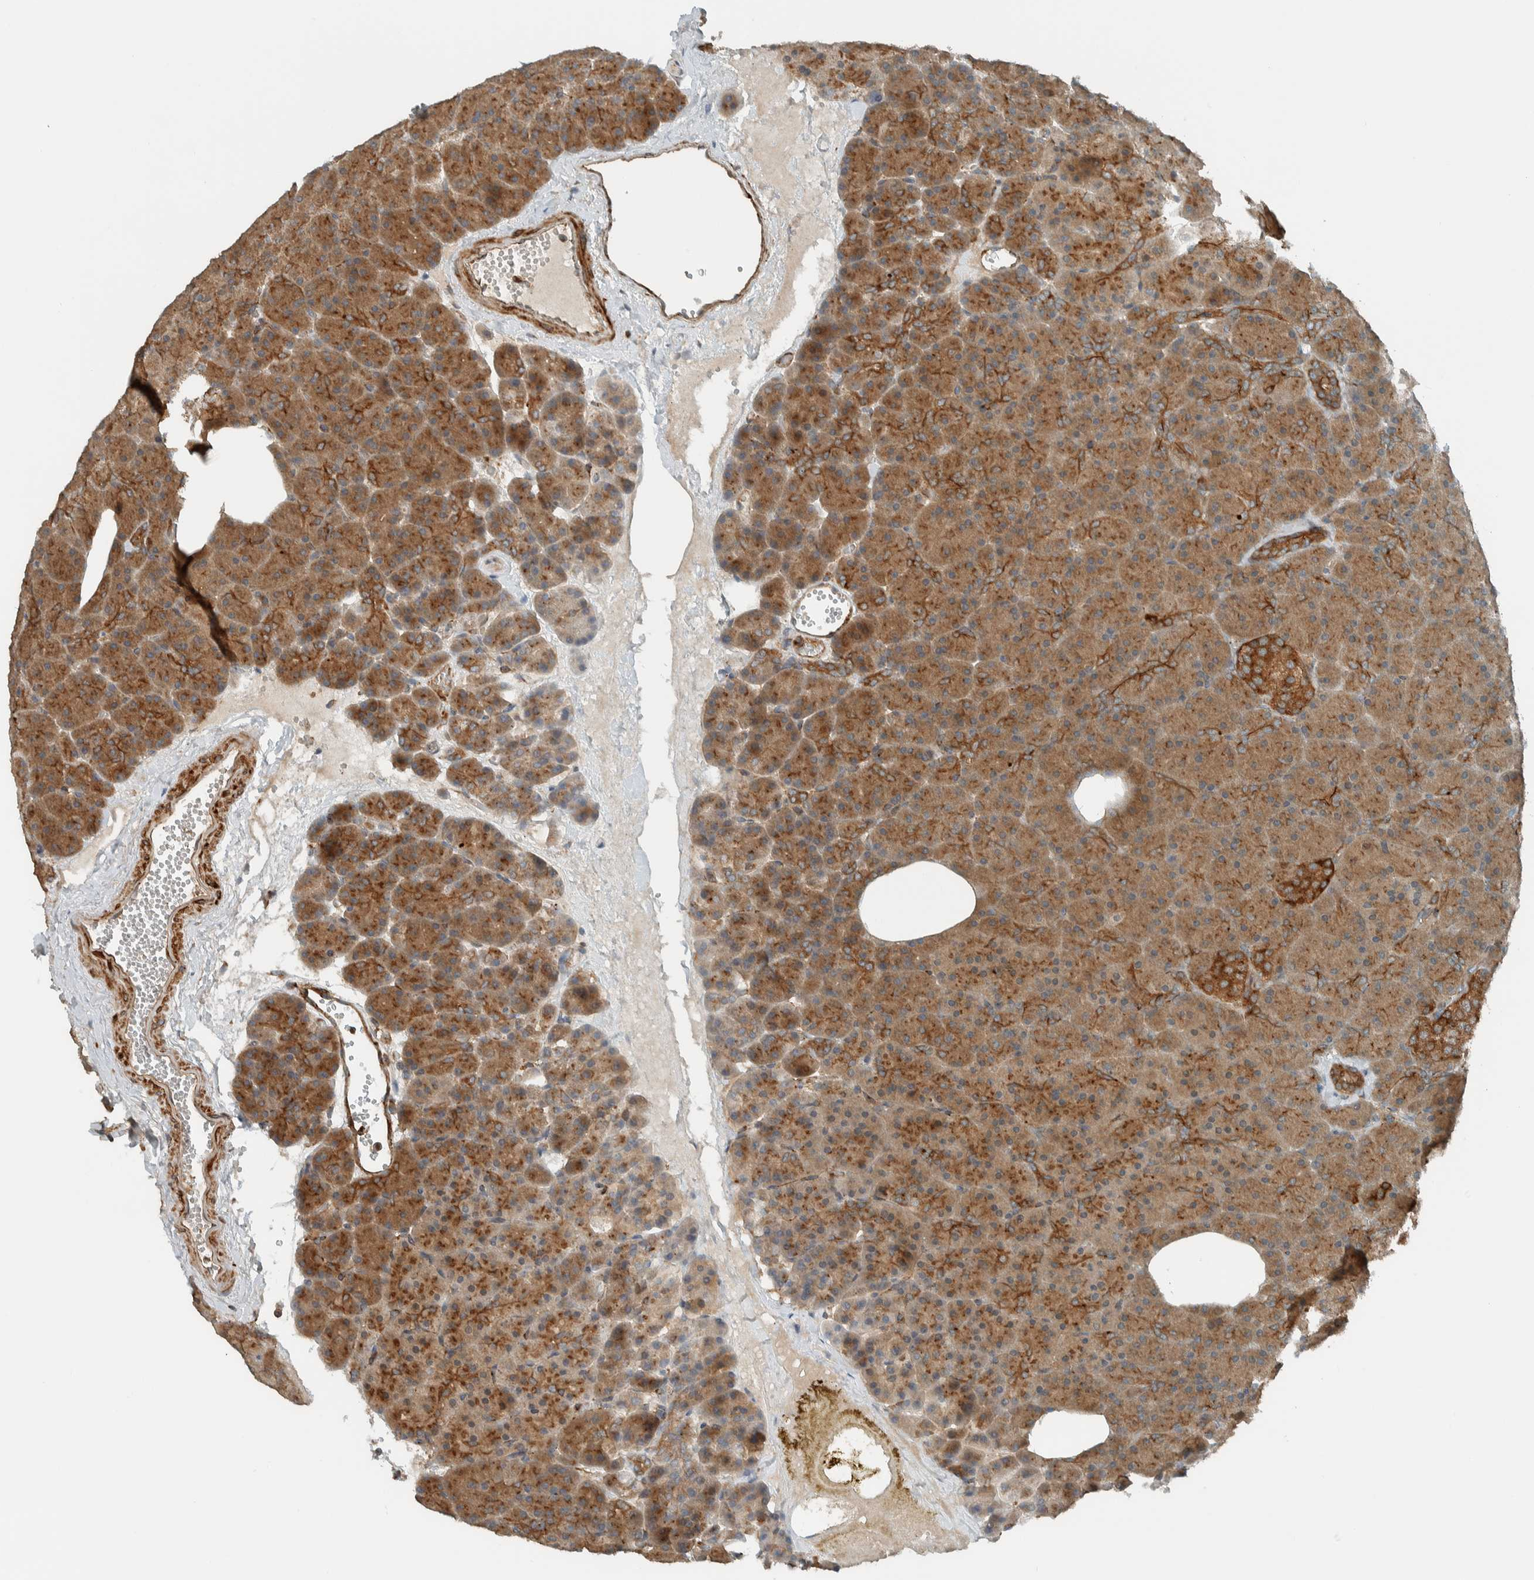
{"staining": {"intensity": "strong", "quantity": "25%-75%", "location": "cytoplasmic/membranous"}, "tissue": "pancreas", "cell_type": "Exocrine glandular cells", "image_type": "normal", "snomed": [{"axis": "morphology", "description": "Normal tissue, NOS"}, {"axis": "morphology", "description": "Carcinoid, malignant, NOS"}, {"axis": "topography", "description": "Pancreas"}], "caption": "A high amount of strong cytoplasmic/membranous staining is identified in about 25%-75% of exocrine glandular cells in benign pancreas.", "gene": "EXOC7", "patient": {"sex": "female", "age": 35}}